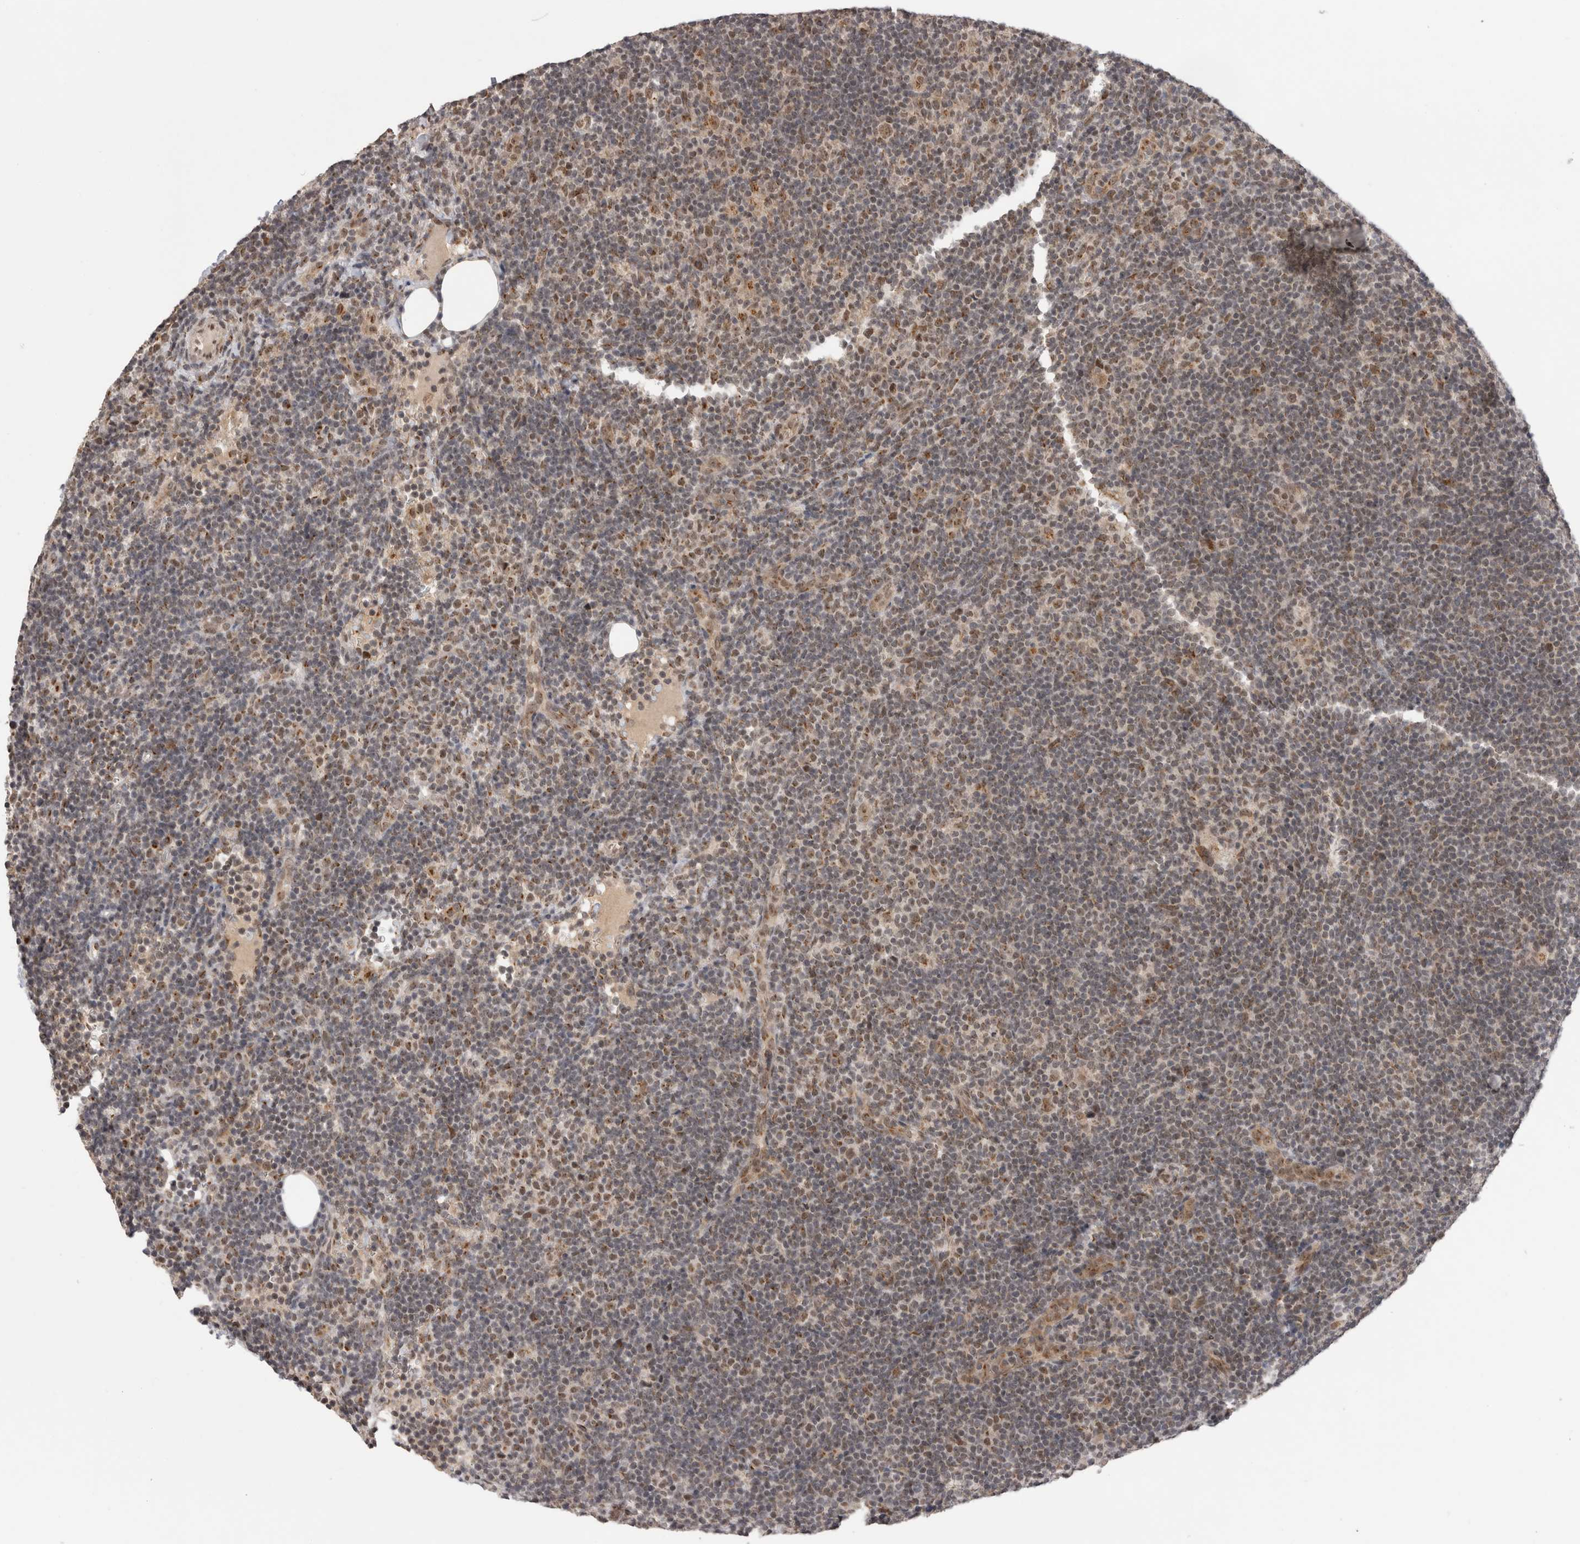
{"staining": {"intensity": "weak", "quantity": ">75%", "location": "nuclear"}, "tissue": "lymphoma", "cell_type": "Tumor cells", "image_type": "cancer", "snomed": [{"axis": "morphology", "description": "Hodgkin's disease, NOS"}, {"axis": "topography", "description": "Lymph node"}], "caption": "Lymphoma stained with a protein marker exhibits weak staining in tumor cells.", "gene": "TMEM65", "patient": {"sex": "female", "age": 57}}